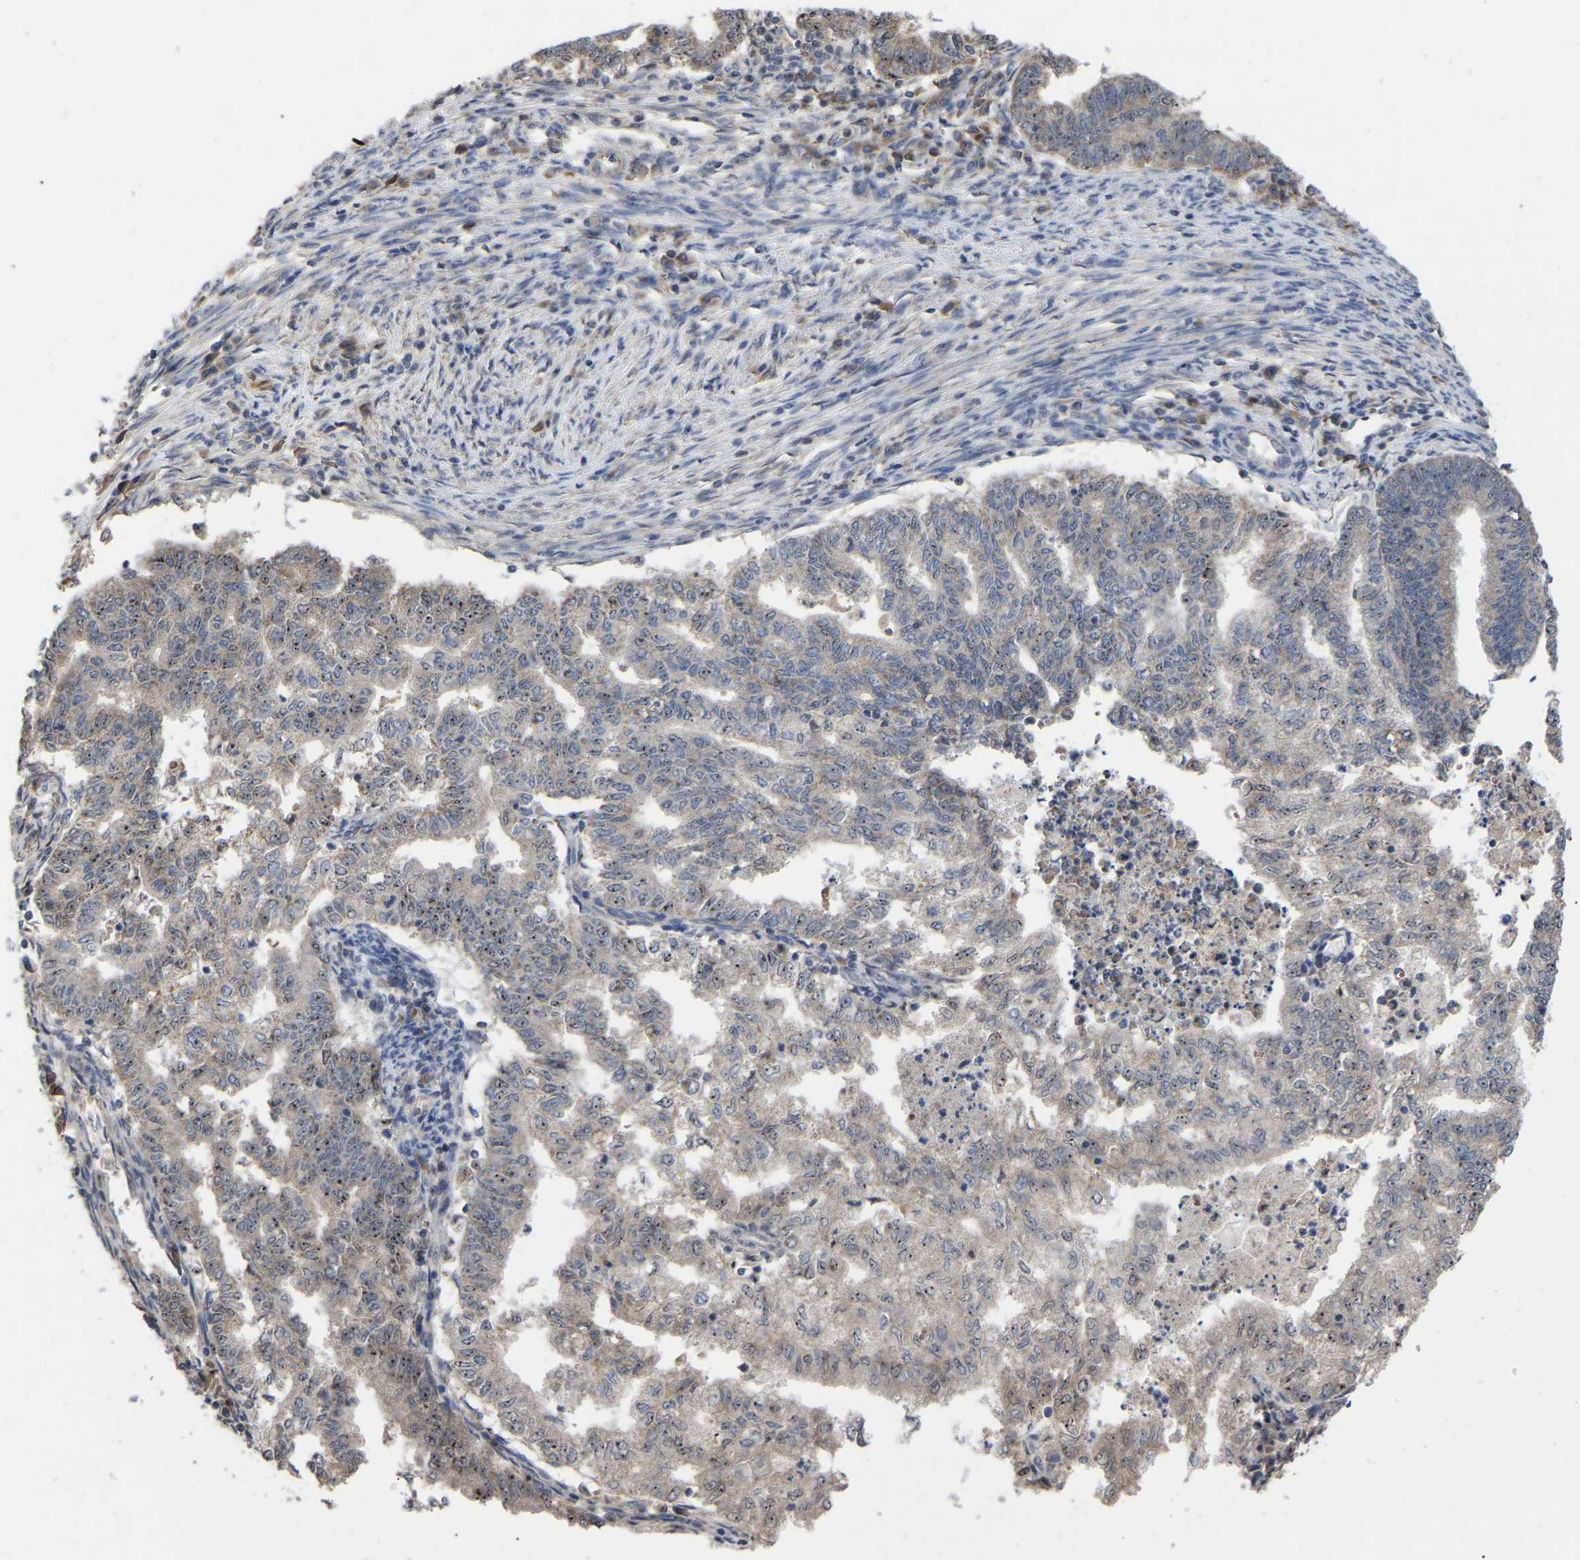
{"staining": {"intensity": "weak", "quantity": ">75%", "location": "cytoplasmic/membranous,nuclear"}, "tissue": "endometrial cancer", "cell_type": "Tumor cells", "image_type": "cancer", "snomed": [{"axis": "morphology", "description": "Polyp, NOS"}, {"axis": "morphology", "description": "Adenocarcinoma, NOS"}, {"axis": "morphology", "description": "Adenoma, NOS"}, {"axis": "topography", "description": "Endometrium"}], "caption": "Approximately >75% of tumor cells in human adenoma (endometrial) exhibit weak cytoplasmic/membranous and nuclear protein expression as visualized by brown immunohistochemical staining.", "gene": "NOP53", "patient": {"sex": "female", "age": 79}}